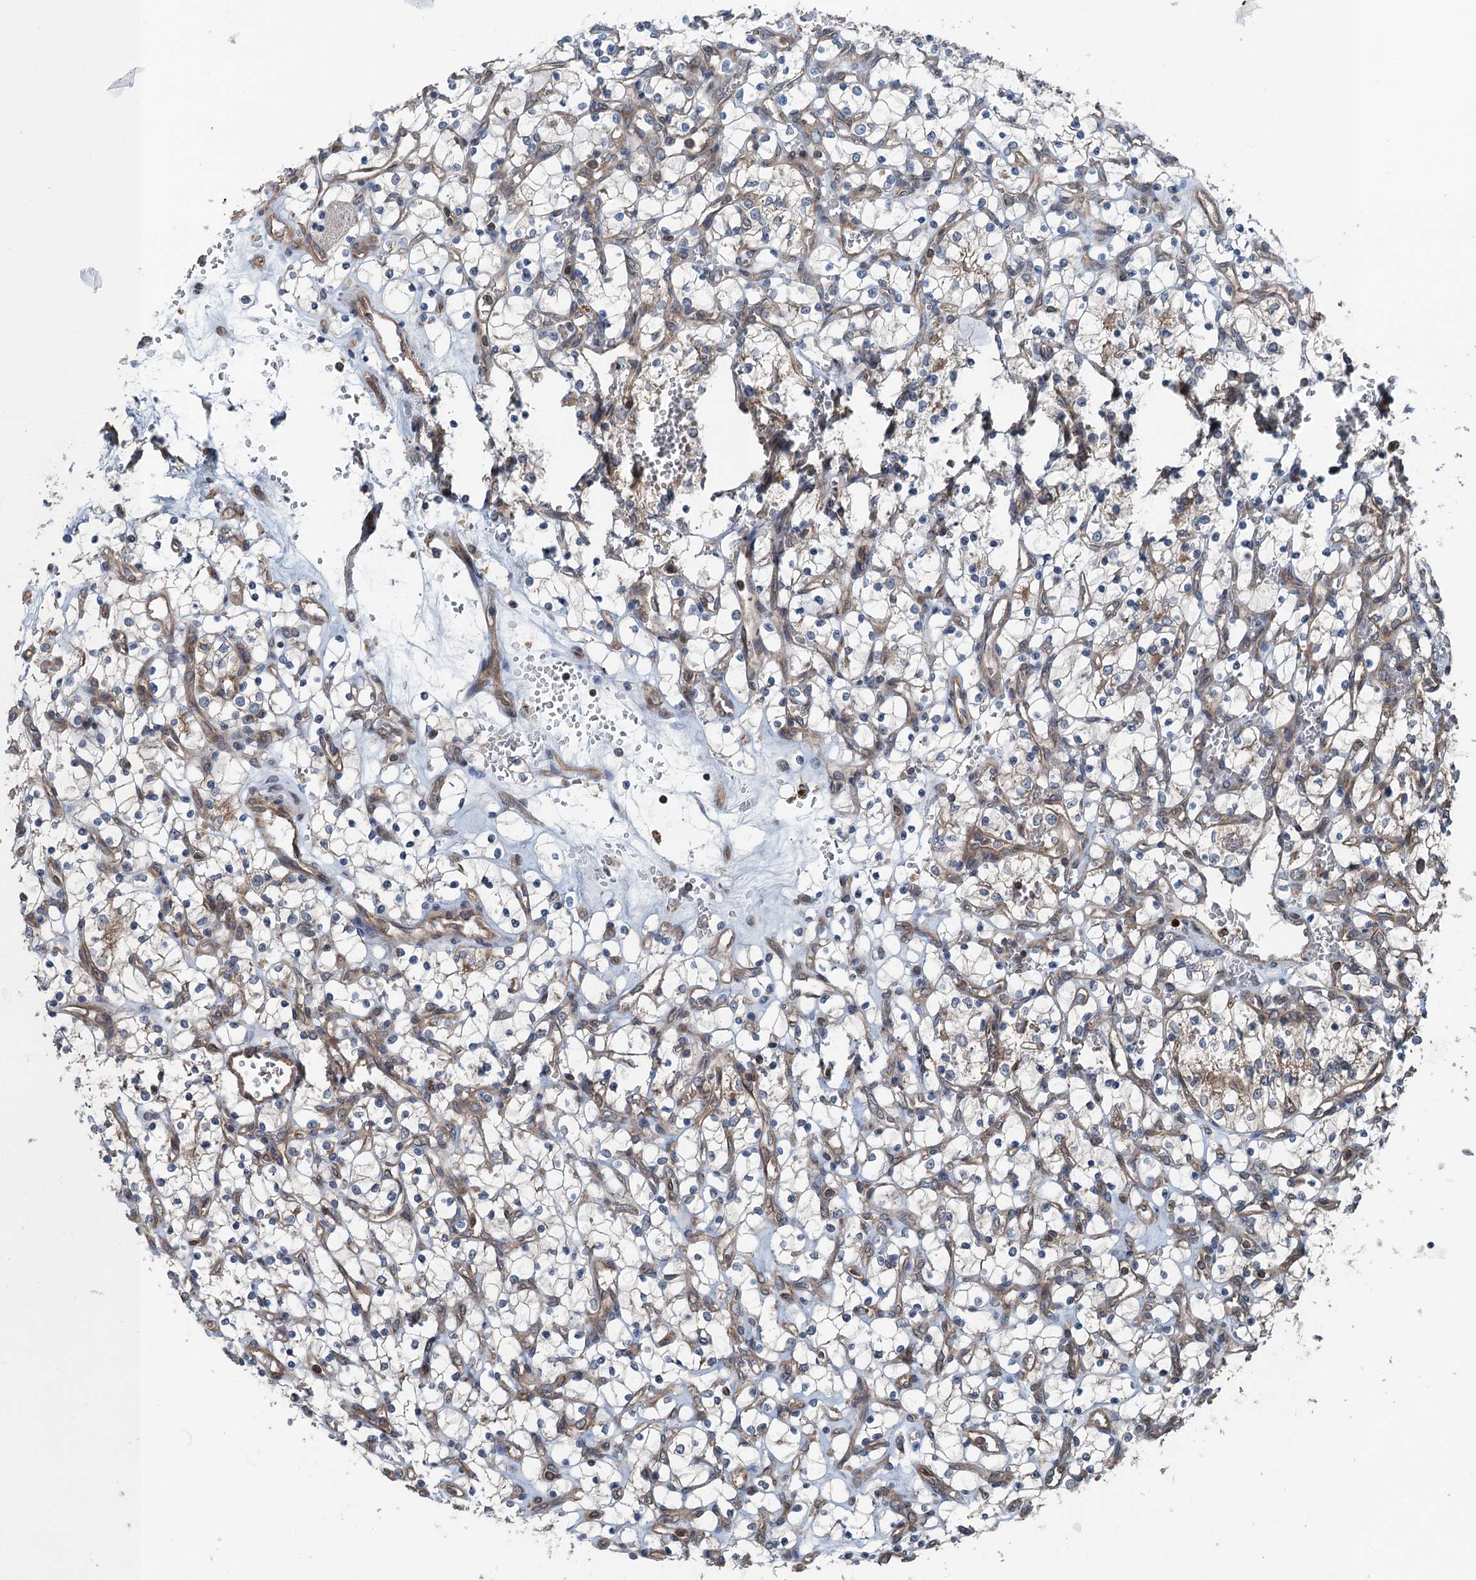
{"staining": {"intensity": "negative", "quantity": "none", "location": "none"}, "tissue": "renal cancer", "cell_type": "Tumor cells", "image_type": "cancer", "snomed": [{"axis": "morphology", "description": "Adenocarcinoma, NOS"}, {"axis": "topography", "description": "Kidney"}], "caption": "Human renal cancer (adenocarcinoma) stained for a protein using immunohistochemistry demonstrates no staining in tumor cells.", "gene": "TRAPPC8", "patient": {"sex": "female", "age": 69}}